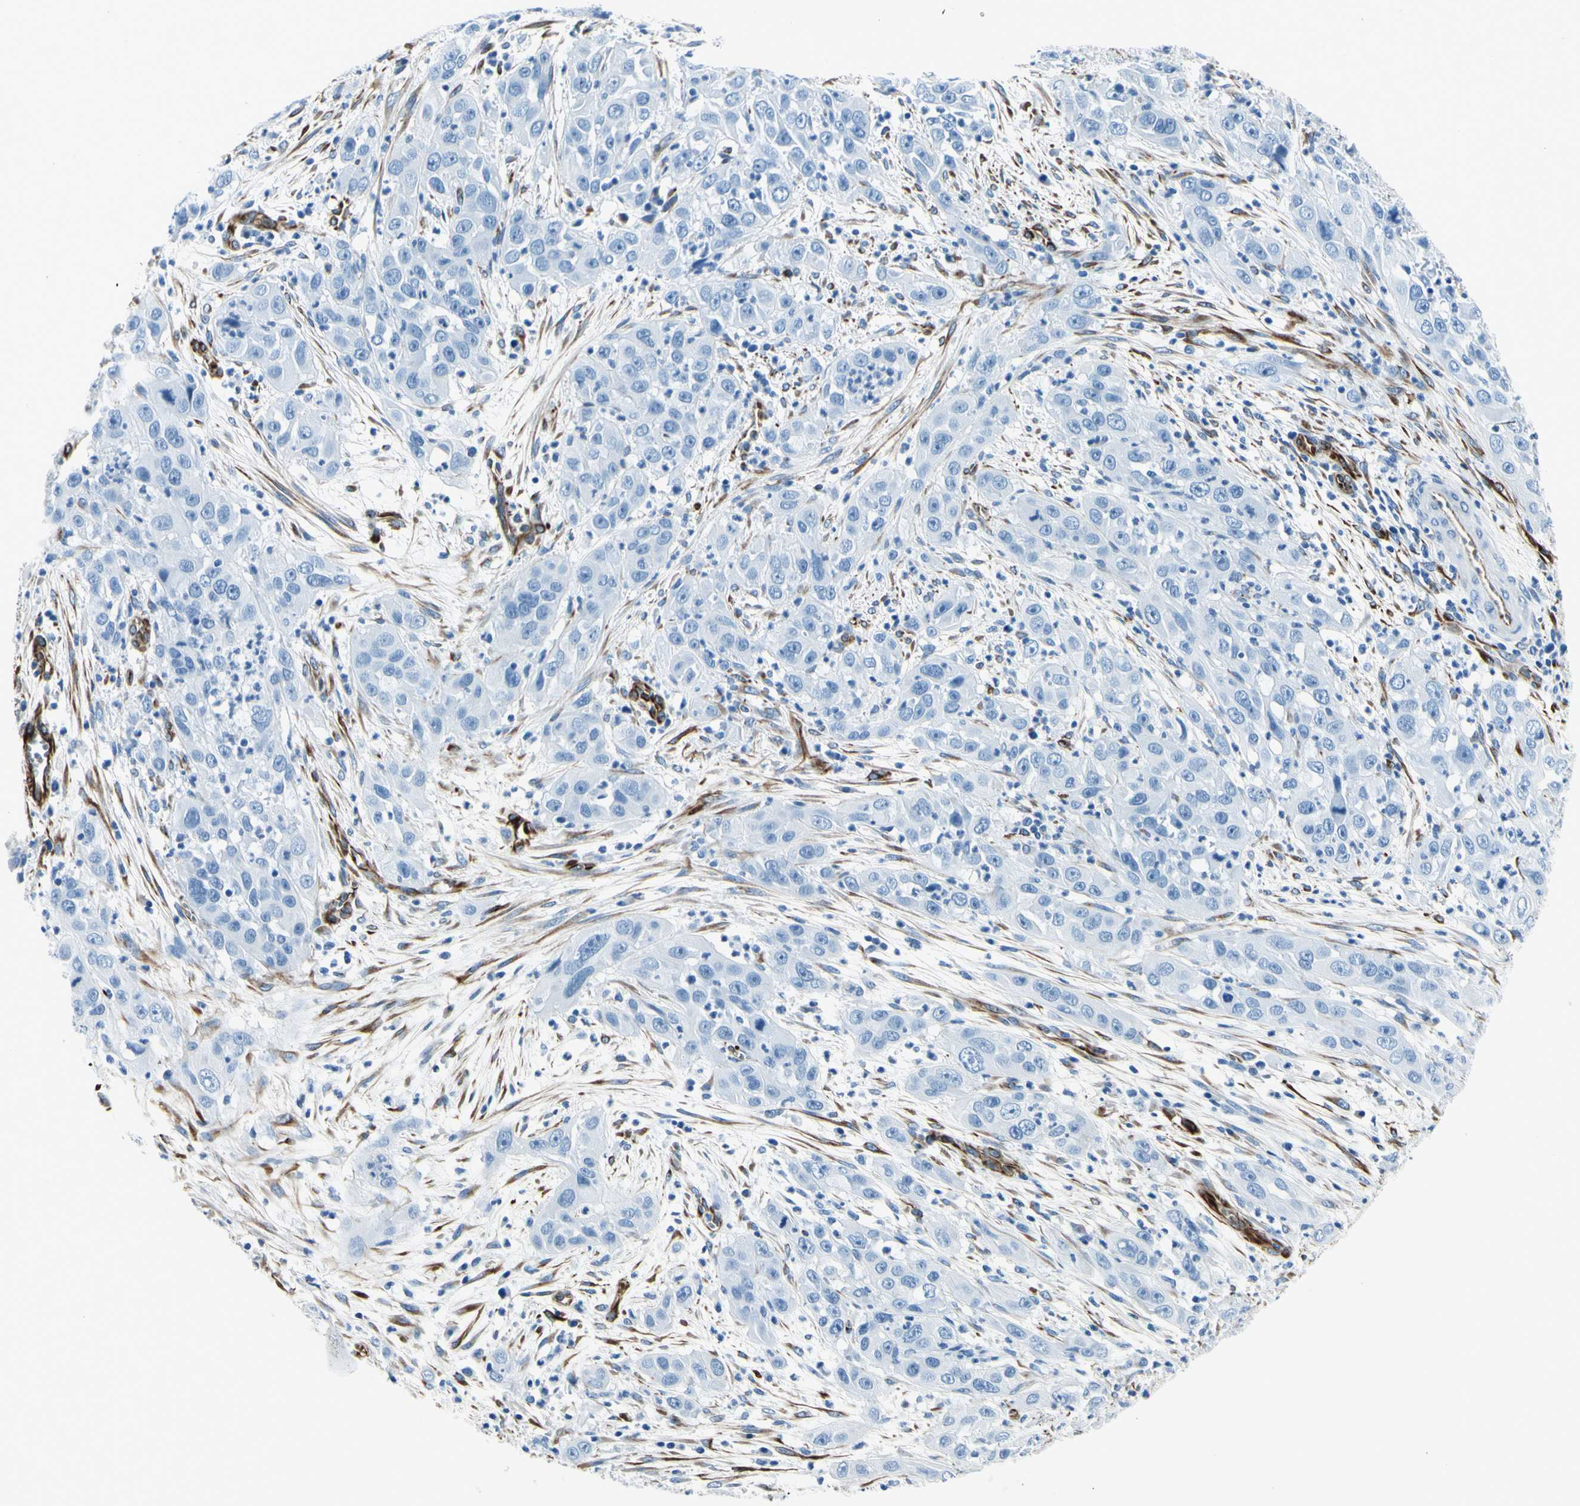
{"staining": {"intensity": "negative", "quantity": "none", "location": "none"}, "tissue": "cervical cancer", "cell_type": "Tumor cells", "image_type": "cancer", "snomed": [{"axis": "morphology", "description": "Squamous cell carcinoma, NOS"}, {"axis": "topography", "description": "Cervix"}], "caption": "Immunohistochemical staining of squamous cell carcinoma (cervical) shows no significant staining in tumor cells. (Immunohistochemistry, brightfield microscopy, high magnification).", "gene": "PTH2R", "patient": {"sex": "female", "age": 32}}